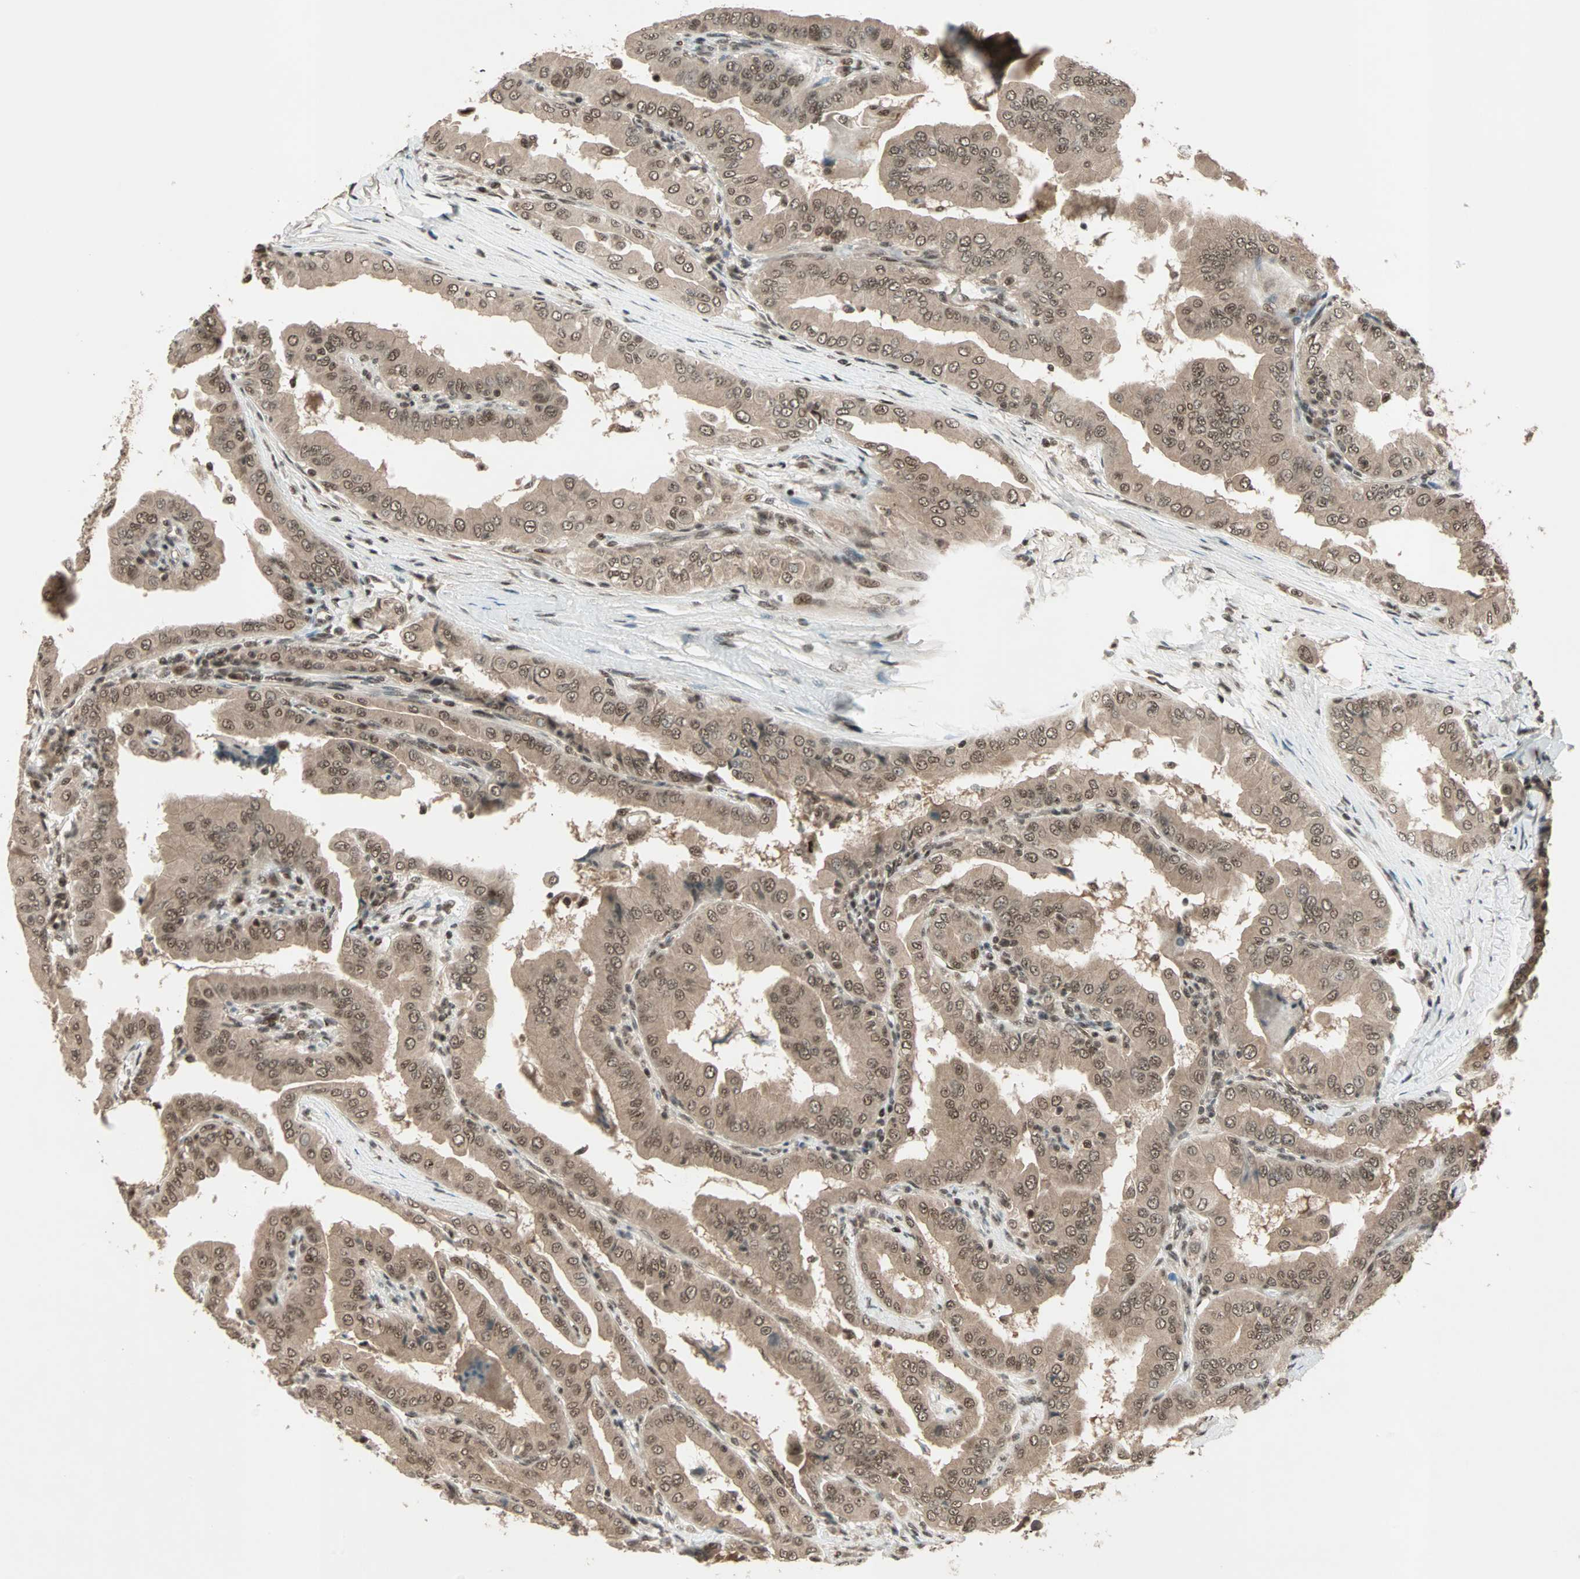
{"staining": {"intensity": "moderate", "quantity": ">75%", "location": "cytoplasmic/membranous"}, "tissue": "thyroid cancer", "cell_type": "Tumor cells", "image_type": "cancer", "snomed": [{"axis": "morphology", "description": "Papillary adenocarcinoma, NOS"}, {"axis": "topography", "description": "Thyroid gland"}], "caption": "A medium amount of moderate cytoplasmic/membranous staining is appreciated in about >75% of tumor cells in thyroid cancer tissue.", "gene": "ZNF44", "patient": {"sex": "male", "age": 33}}